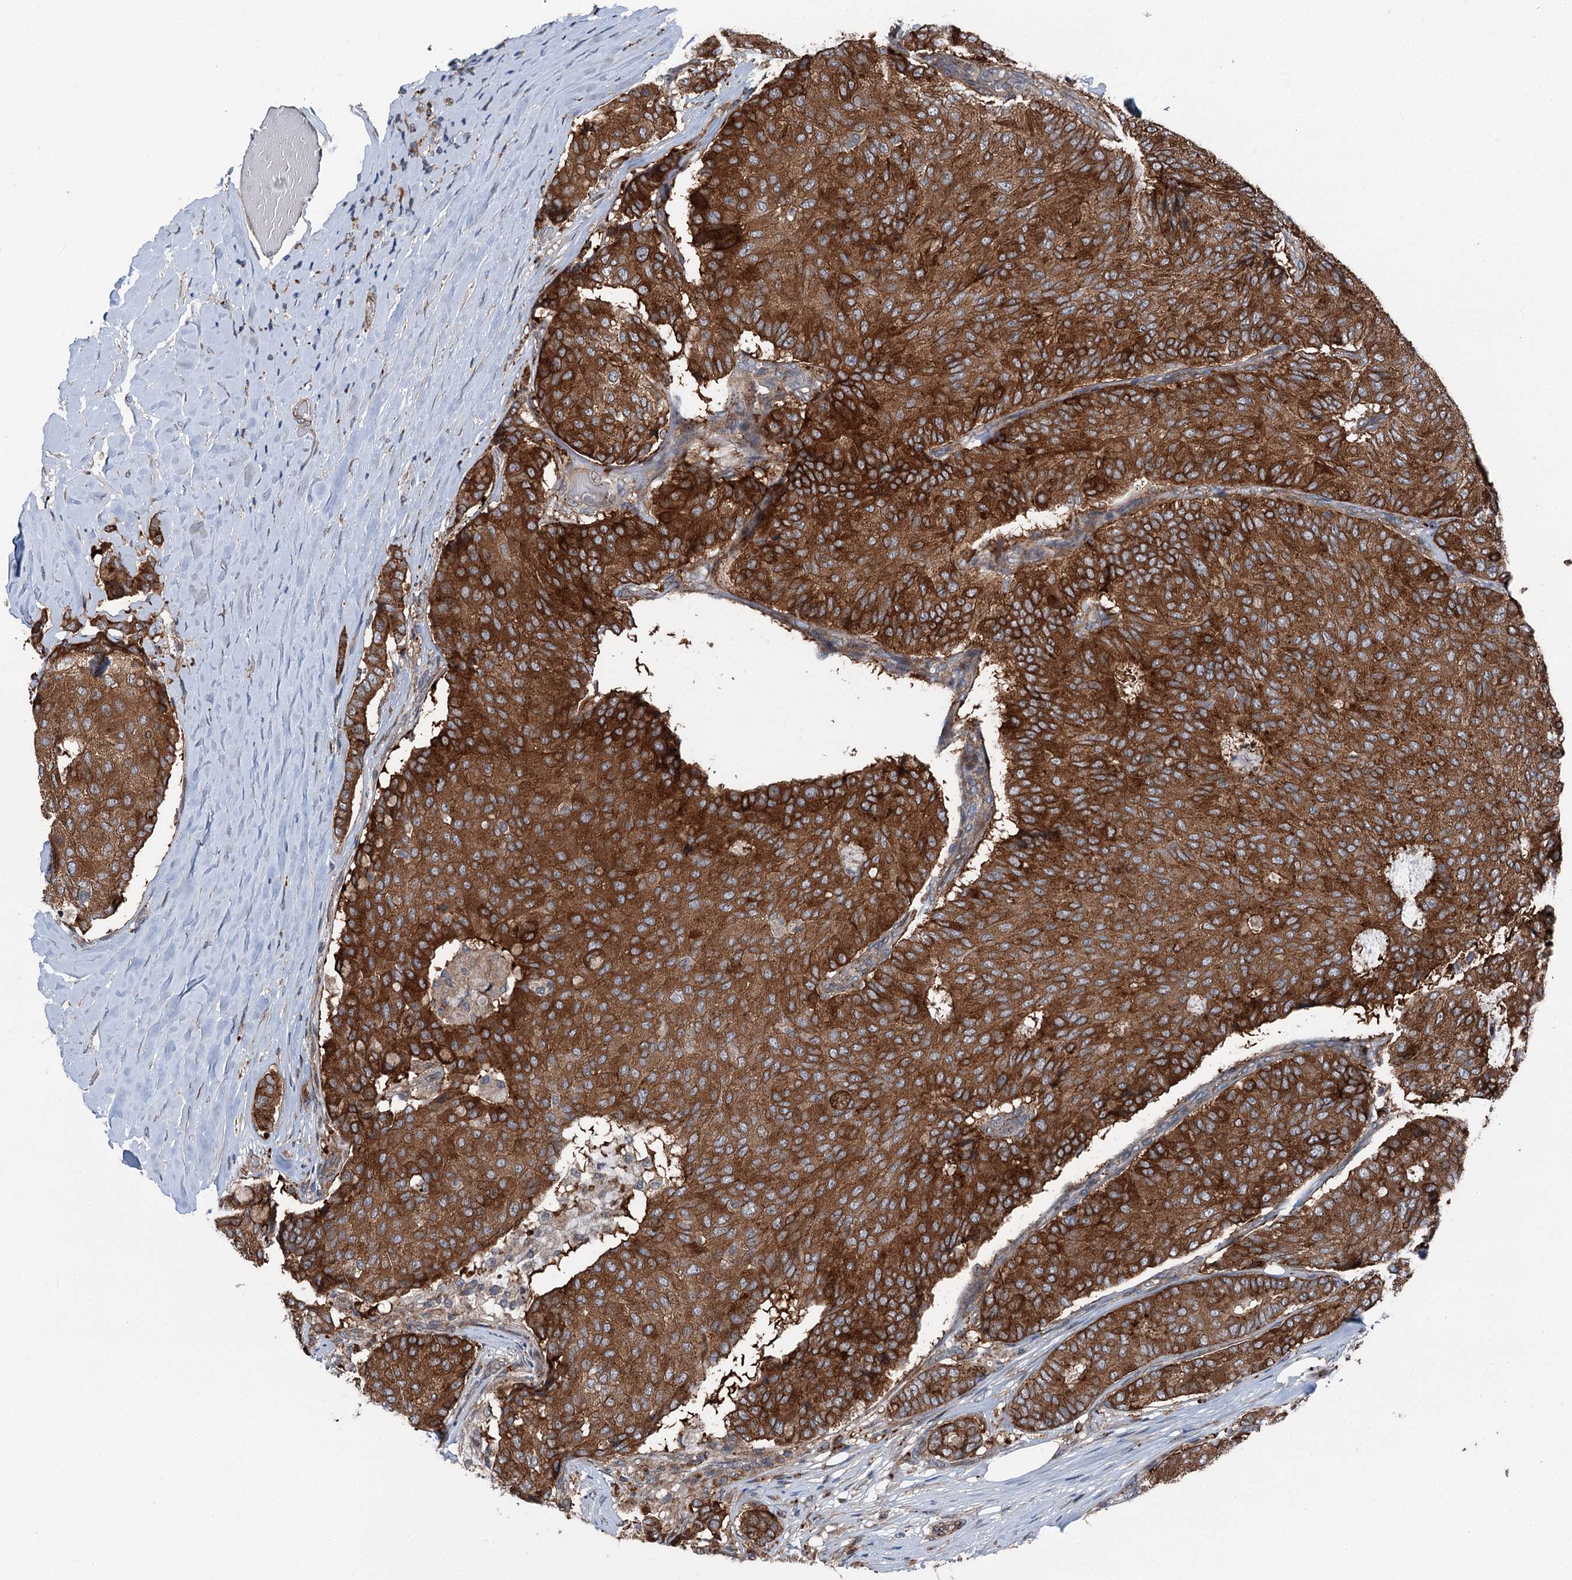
{"staining": {"intensity": "strong", "quantity": ">75%", "location": "cytoplasmic/membranous"}, "tissue": "breast cancer", "cell_type": "Tumor cells", "image_type": "cancer", "snomed": [{"axis": "morphology", "description": "Duct carcinoma"}, {"axis": "topography", "description": "Breast"}], "caption": "A brown stain shows strong cytoplasmic/membranous staining of a protein in human breast cancer tumor cells.", "gene": "POLR1D", "patient": {"sex": "female", "age": 75}}